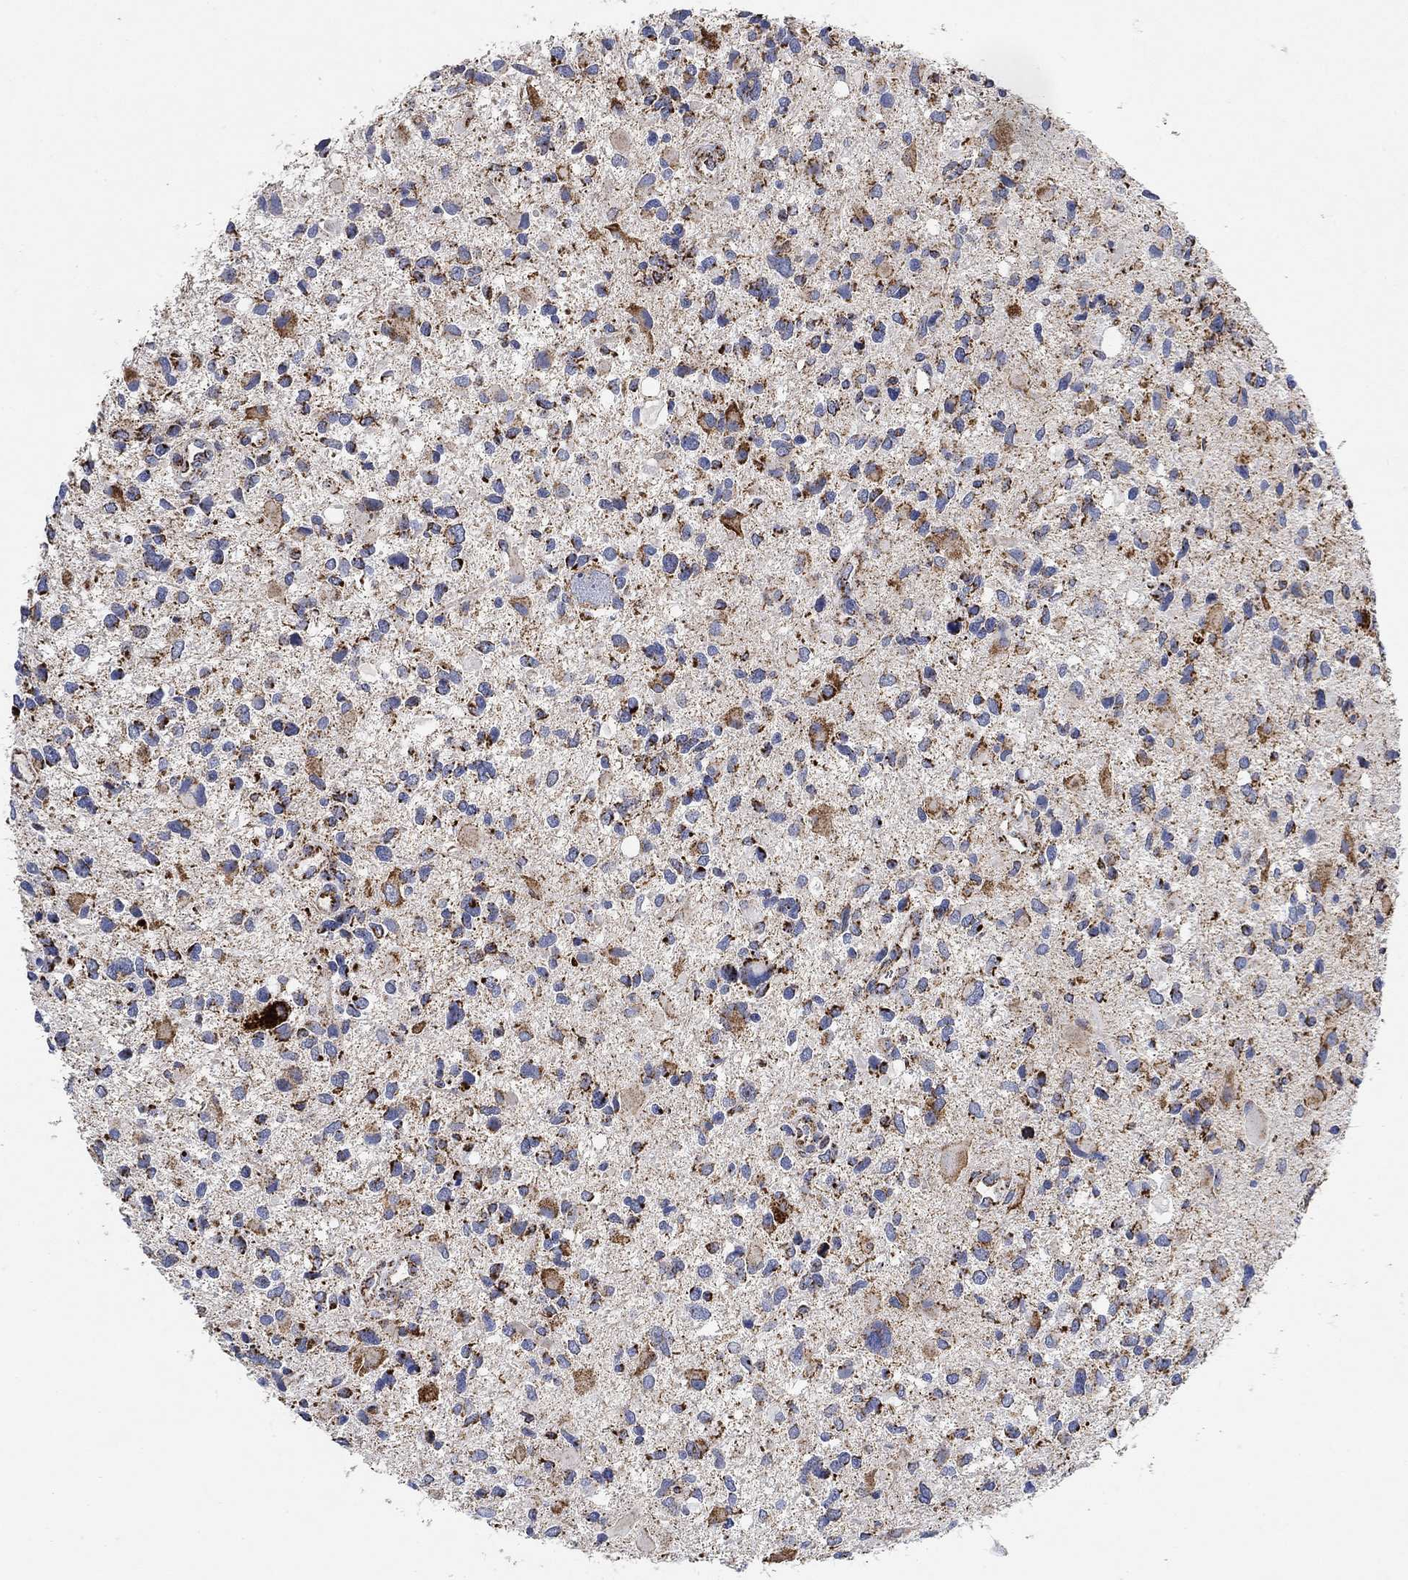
{"staining": {"intensity": "moderate", "quantity": "<25%", "location": "cytoplasmic/membranous"}, "tissue": "glioma", "cell_type": "Tumor cells", "image_type": "cancer", "snomed": [{"axis": "morphology", "description": "Glioma, malignant, Low grade"}, {"axis": "topography", "description": "Brain"}], "caption": "IHC (DAB) staining of glioma shows moderate cytoplasmic/membranous protein staining in about <25% of tumor cells. The protein is stained brown, and the nuclei are stained in blue (DAB IHC with brightfield microscopy, high magnification).", "gene": "NDUFS3", "patient": {"sex": "female", "age": 32}}